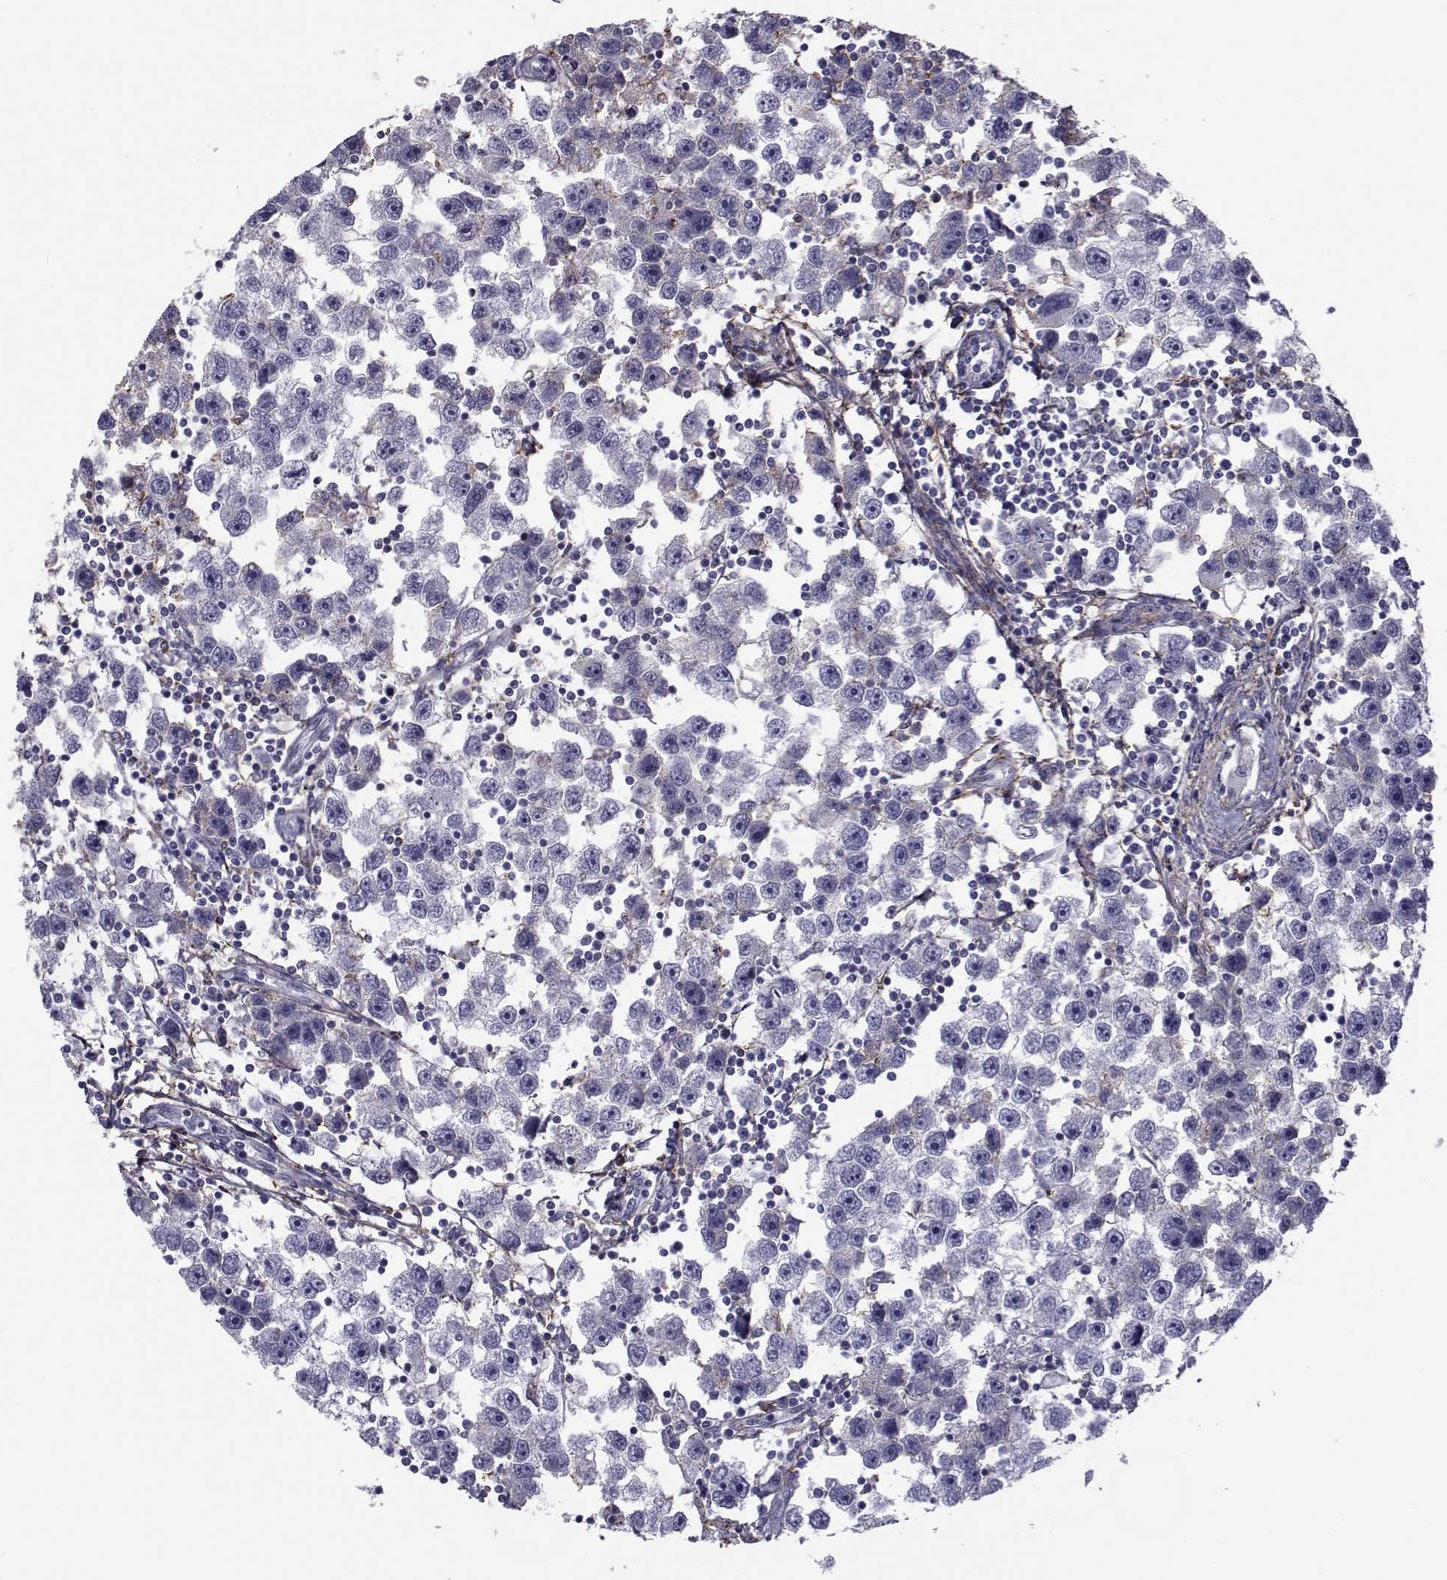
{"staining": {"intensity": "negative", "quantity": "none", "location": "none"}, "tissue": "testis cancer", "cell_type": "Tumor cells", "image_type": "cancer", "snomed": [{"axis": "morphology", "description": "Seminoma, NOS"}, {"axis": "topography", "description": "Testis"}], "caption": "An IHC micrograph of testis seminoma is shown. There is no staining in tumor cells of testis seminoma. The staining was performed using DAB to visualize the protein expression in brown, while the nuclei were stained in blue with hematoxylin (Magnification: 20x).", "gene": "LRRC27", "patient": {"sex": "male", "age": 30}}